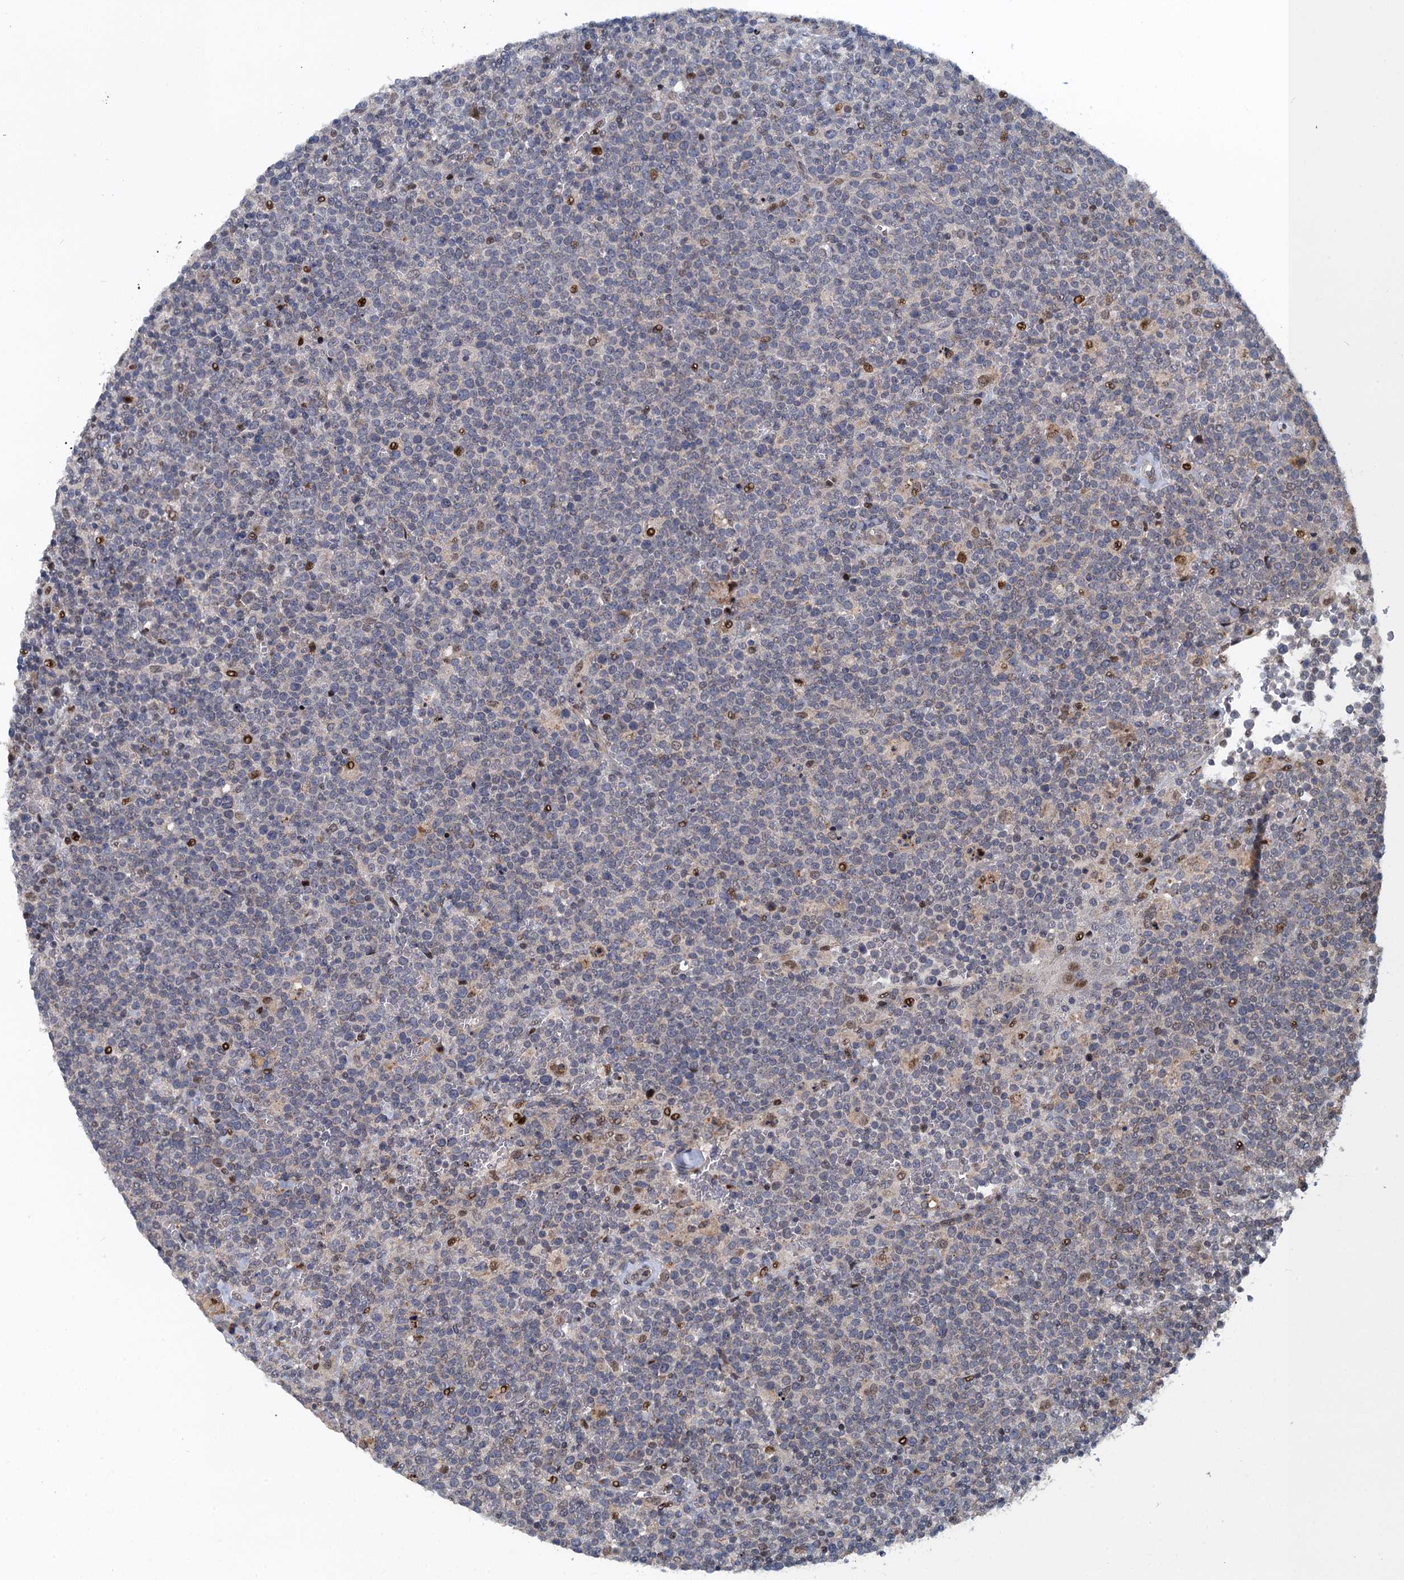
{"staining": {"intensity": "negative", "quantity": "none", "location": "none"}, "tissue": "lymphoma", "cell_type": "Tumor cells", "image_type": "cancer", "snomed": [{"axis": "morphology", "description": "Malignant lymphoma, non-Hodgkin's type, High grade"}, {"axis": "topography", "description": "Lymph node"}], "caption": "Immunohistochemical staining of lymphoma exhibits no significant positivity in tumor cells.", "gene": "ATOSA", "patient": {"sex": "male", "age": 61}}